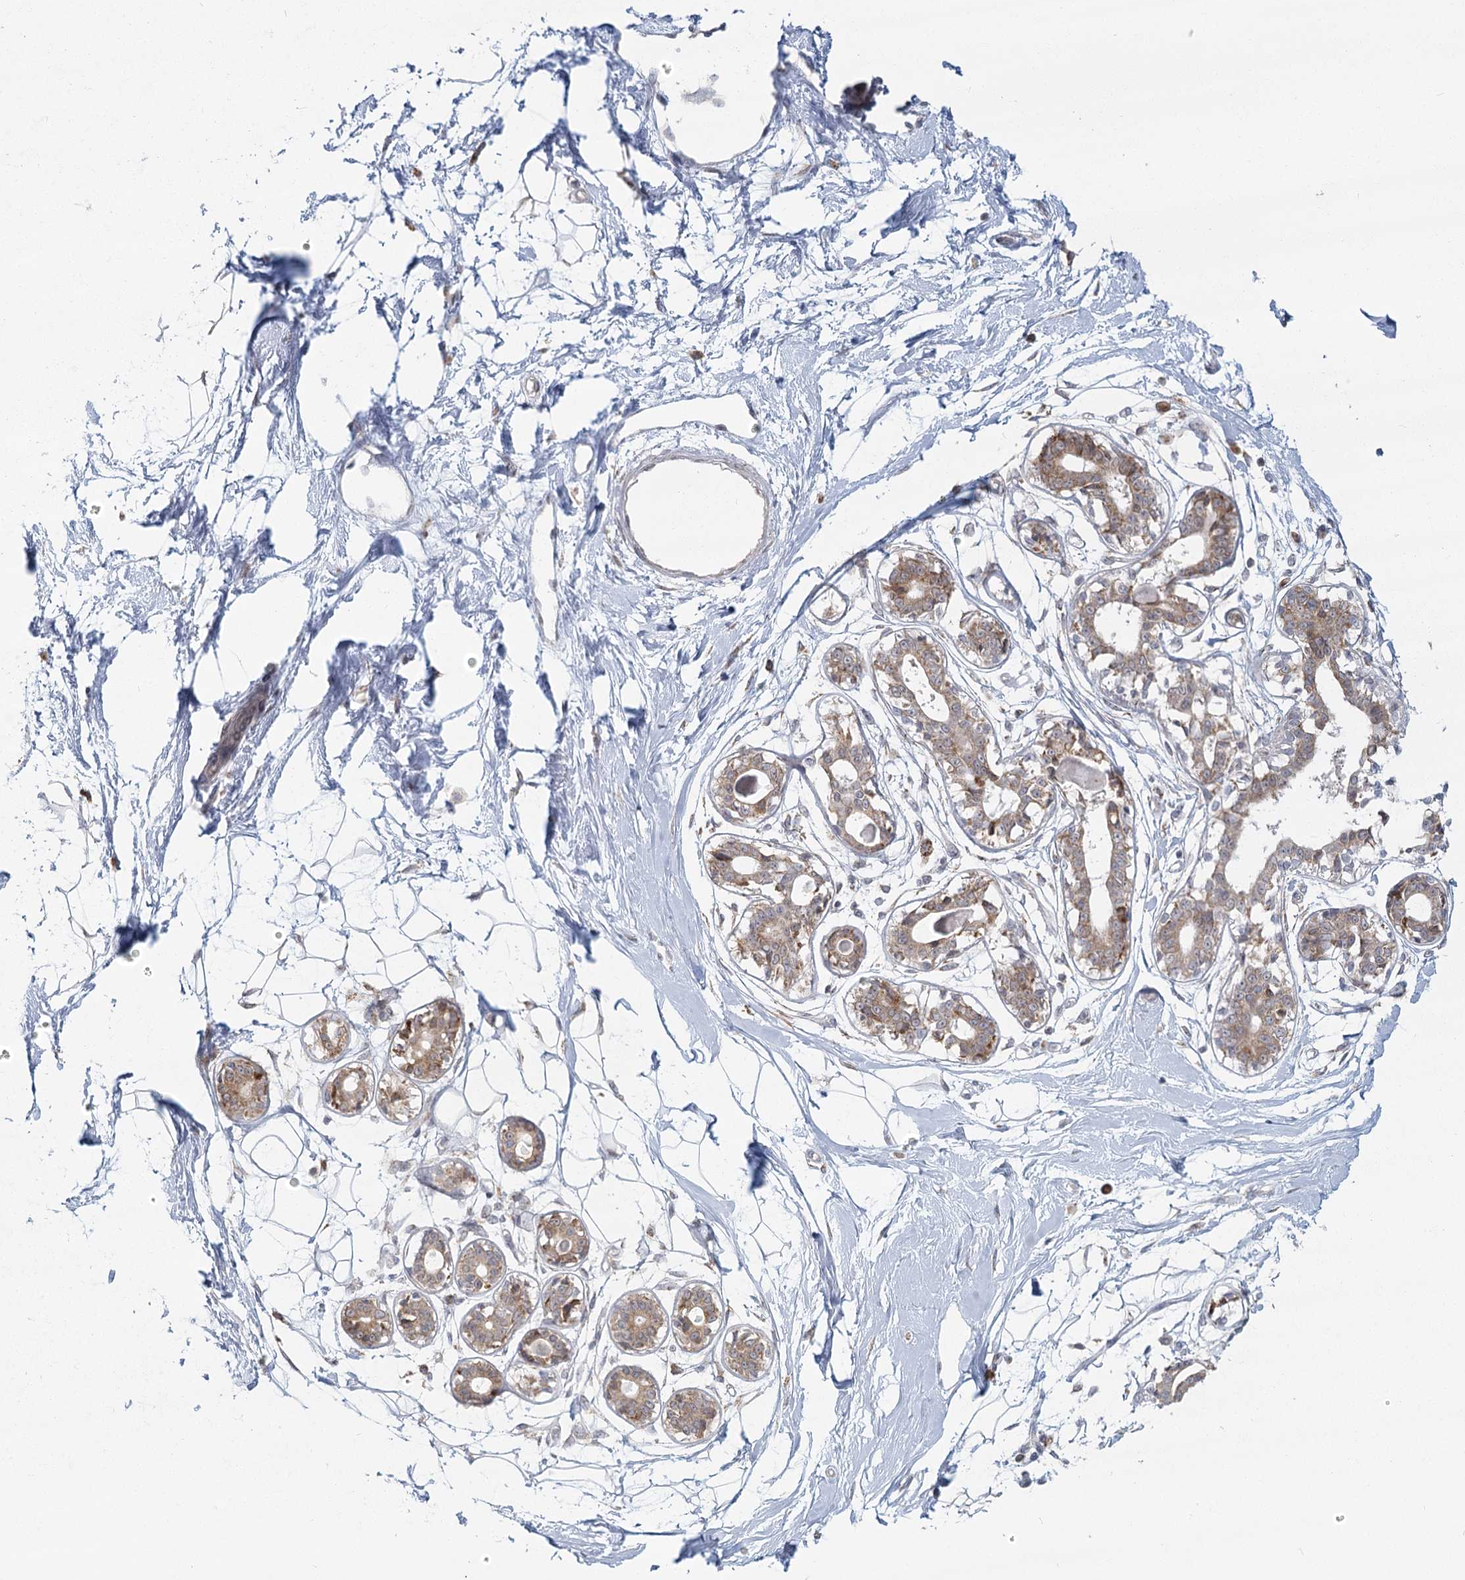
{"staining": {"intensity": "negative", "quantity": "none", "location": "none"}, "tissue": "breast", "cell_type": "Adipocytes", "image_type": "normal", "snomed": [{"axis": "morphology", "description": "Normal tissue, NOS"}, {"axis": "topography", "description": "Breast"}], "caption": "Immunohistochemical staining of unremarkable breast exhibits no significant staining in adipocytes.", "gene": "LACTB", "patient": {"sex": "female", "age": 45}}